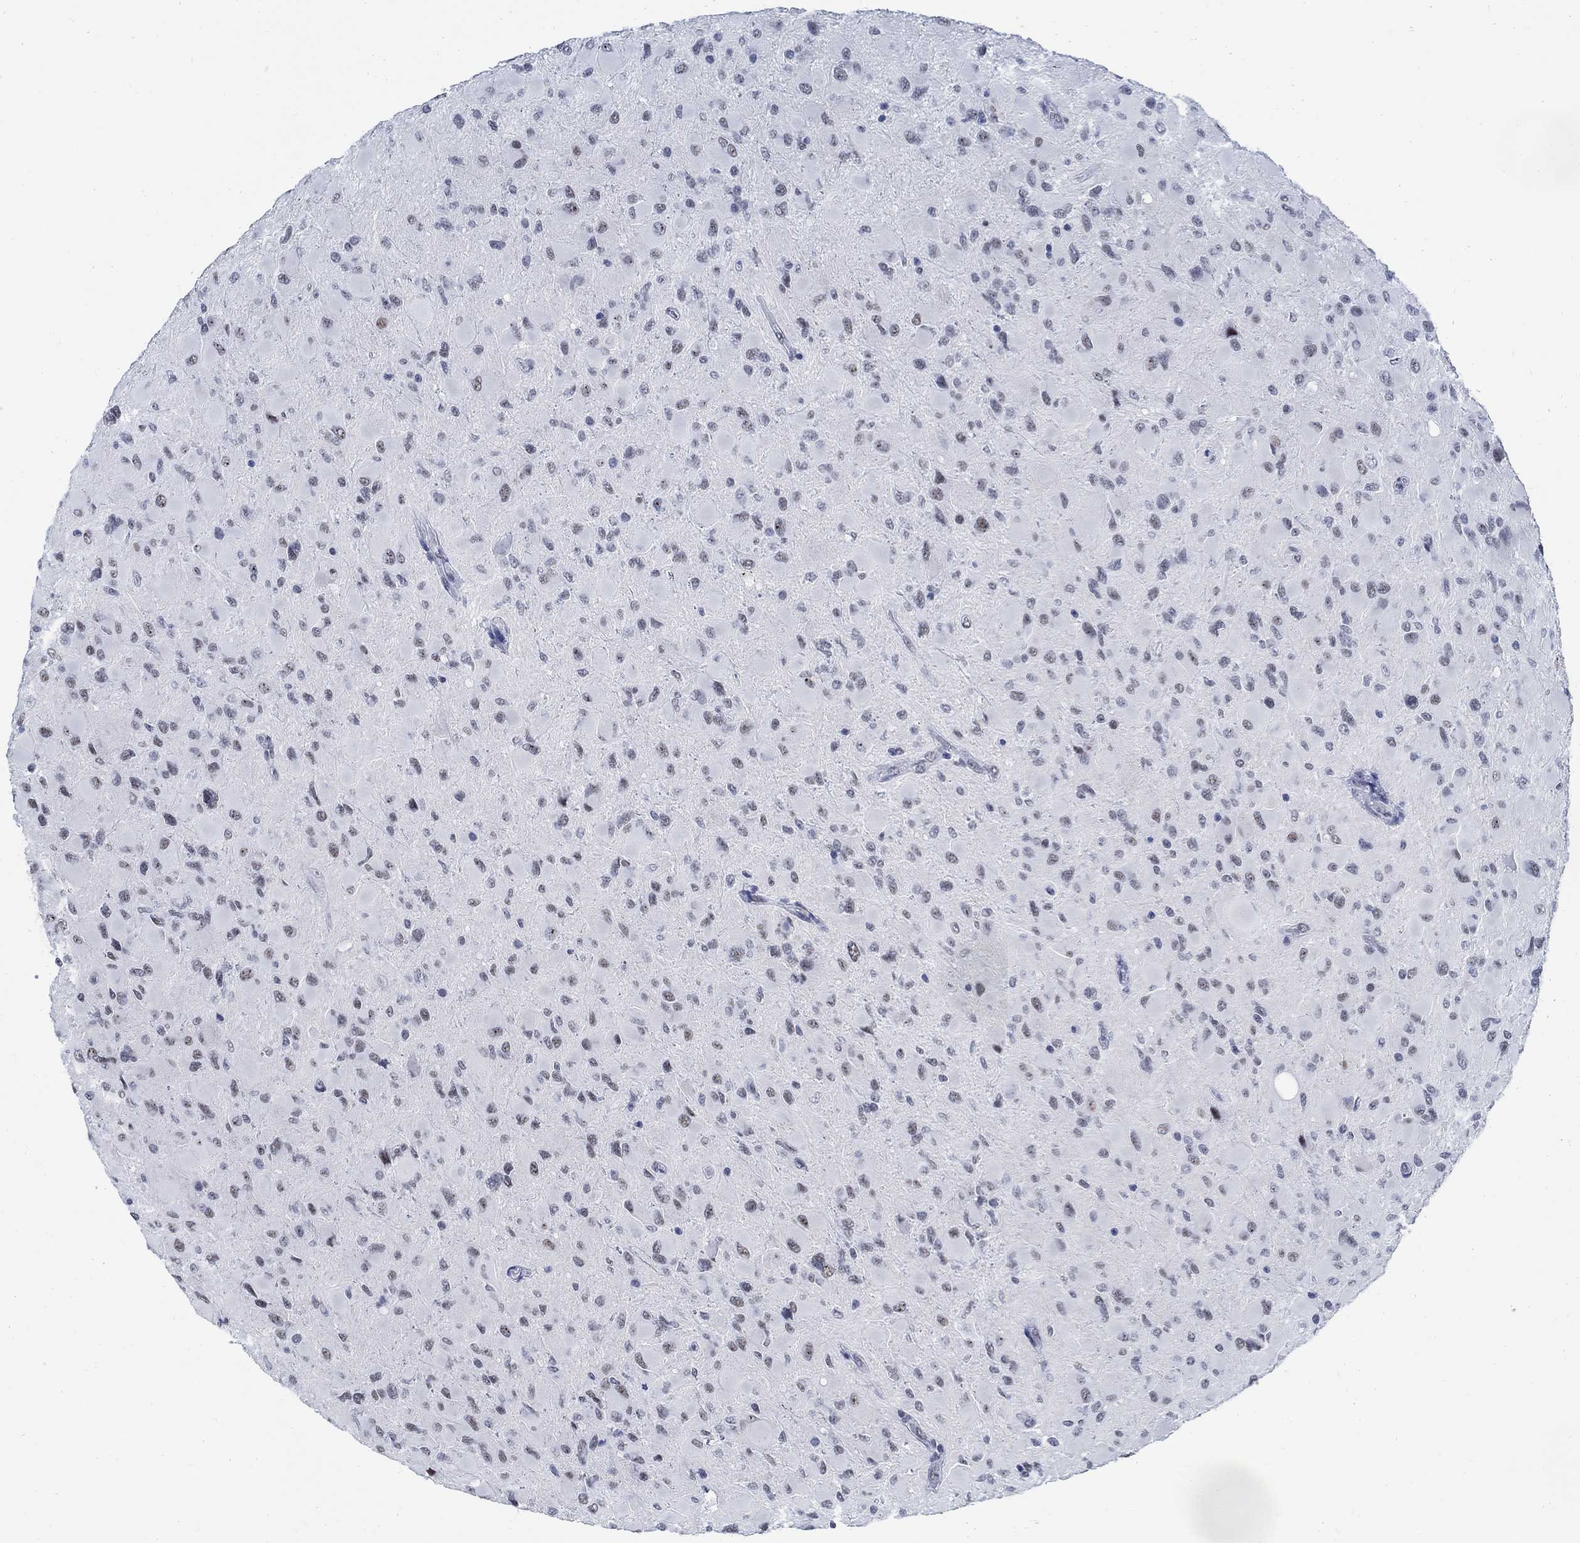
{"staining": {"intensity": "moderate", "quantity": "<25%", "location": "nuclear"}, "tissue": "glioma", "cell_type": "Tumor cells", "image_type": "cancer", "snomed": [{"axis": "morphology", "description": "Glioma, malignant, High grade"}, {"axis": "topography", "description": "Cerebral cortex"}], "caption": "An image showing moderate nuclear expression in approximately <25% of tumor cells in glioma, as visualized by brown immunohistochemical staining.", "gene": "DLK1", "patient": {"sex": "female", "age": 36}}